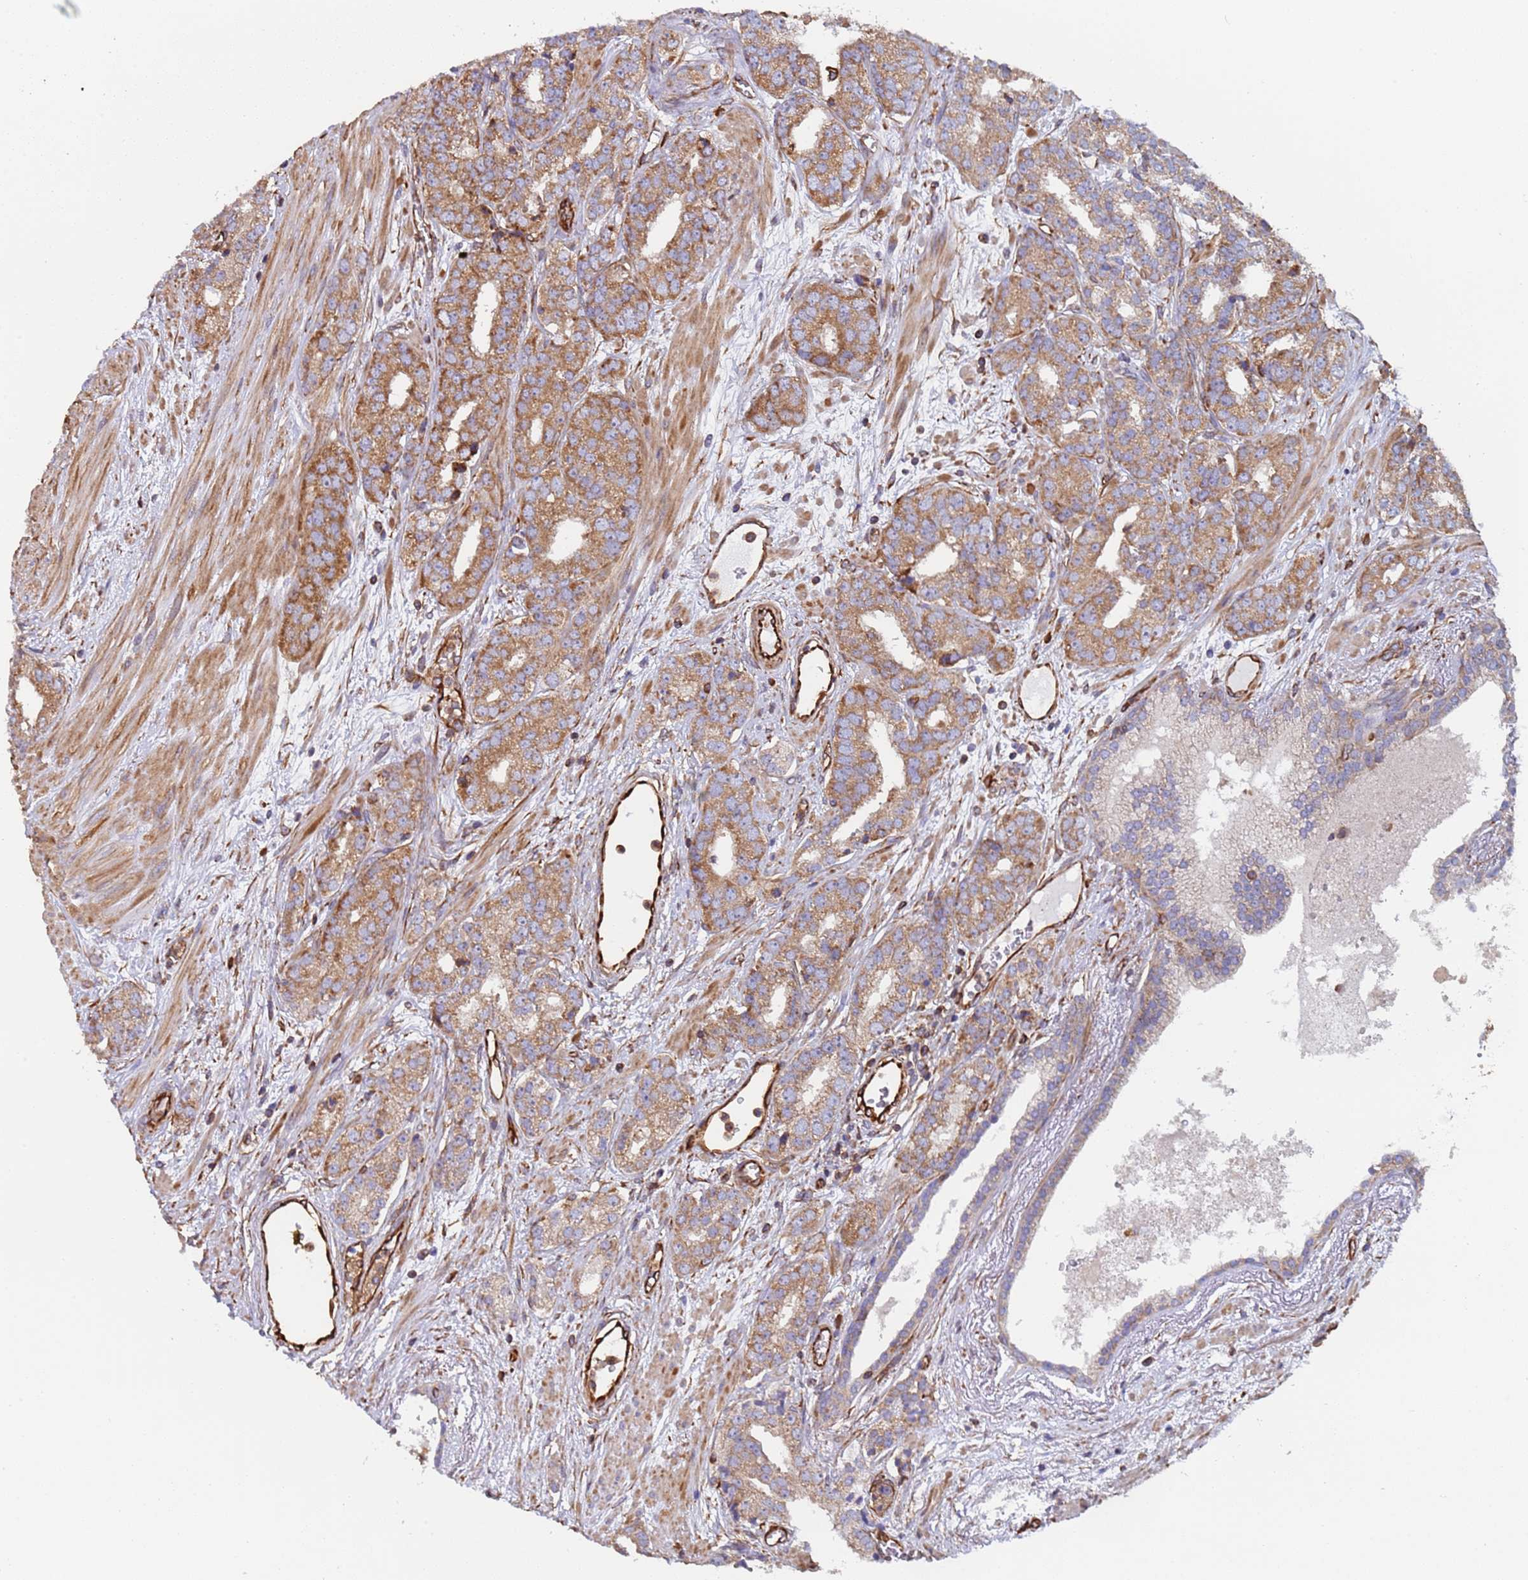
{"staining": {"intensity": "moderate", "quantity": ">75%", "location": "cytoplasmic/membranous"}, "tissue": "prostate cancer", "cell_type": "Tumor cells", "image_type": "cancer", "snomed": [{"axis": "morphology", "description": "Adenocarcinoma, High grade"}, {"axis": "topography", "description": "Prostate"}], "caption": "Immunohistochemical staining of prostate adenocarcinoma (high-grade) exhibits medium levels of moderate cytoplasmic/membranous expression in about >75% of tumor cells.", "gene": "NUDT12", "patient": {"sex": "male", "age": 71}}